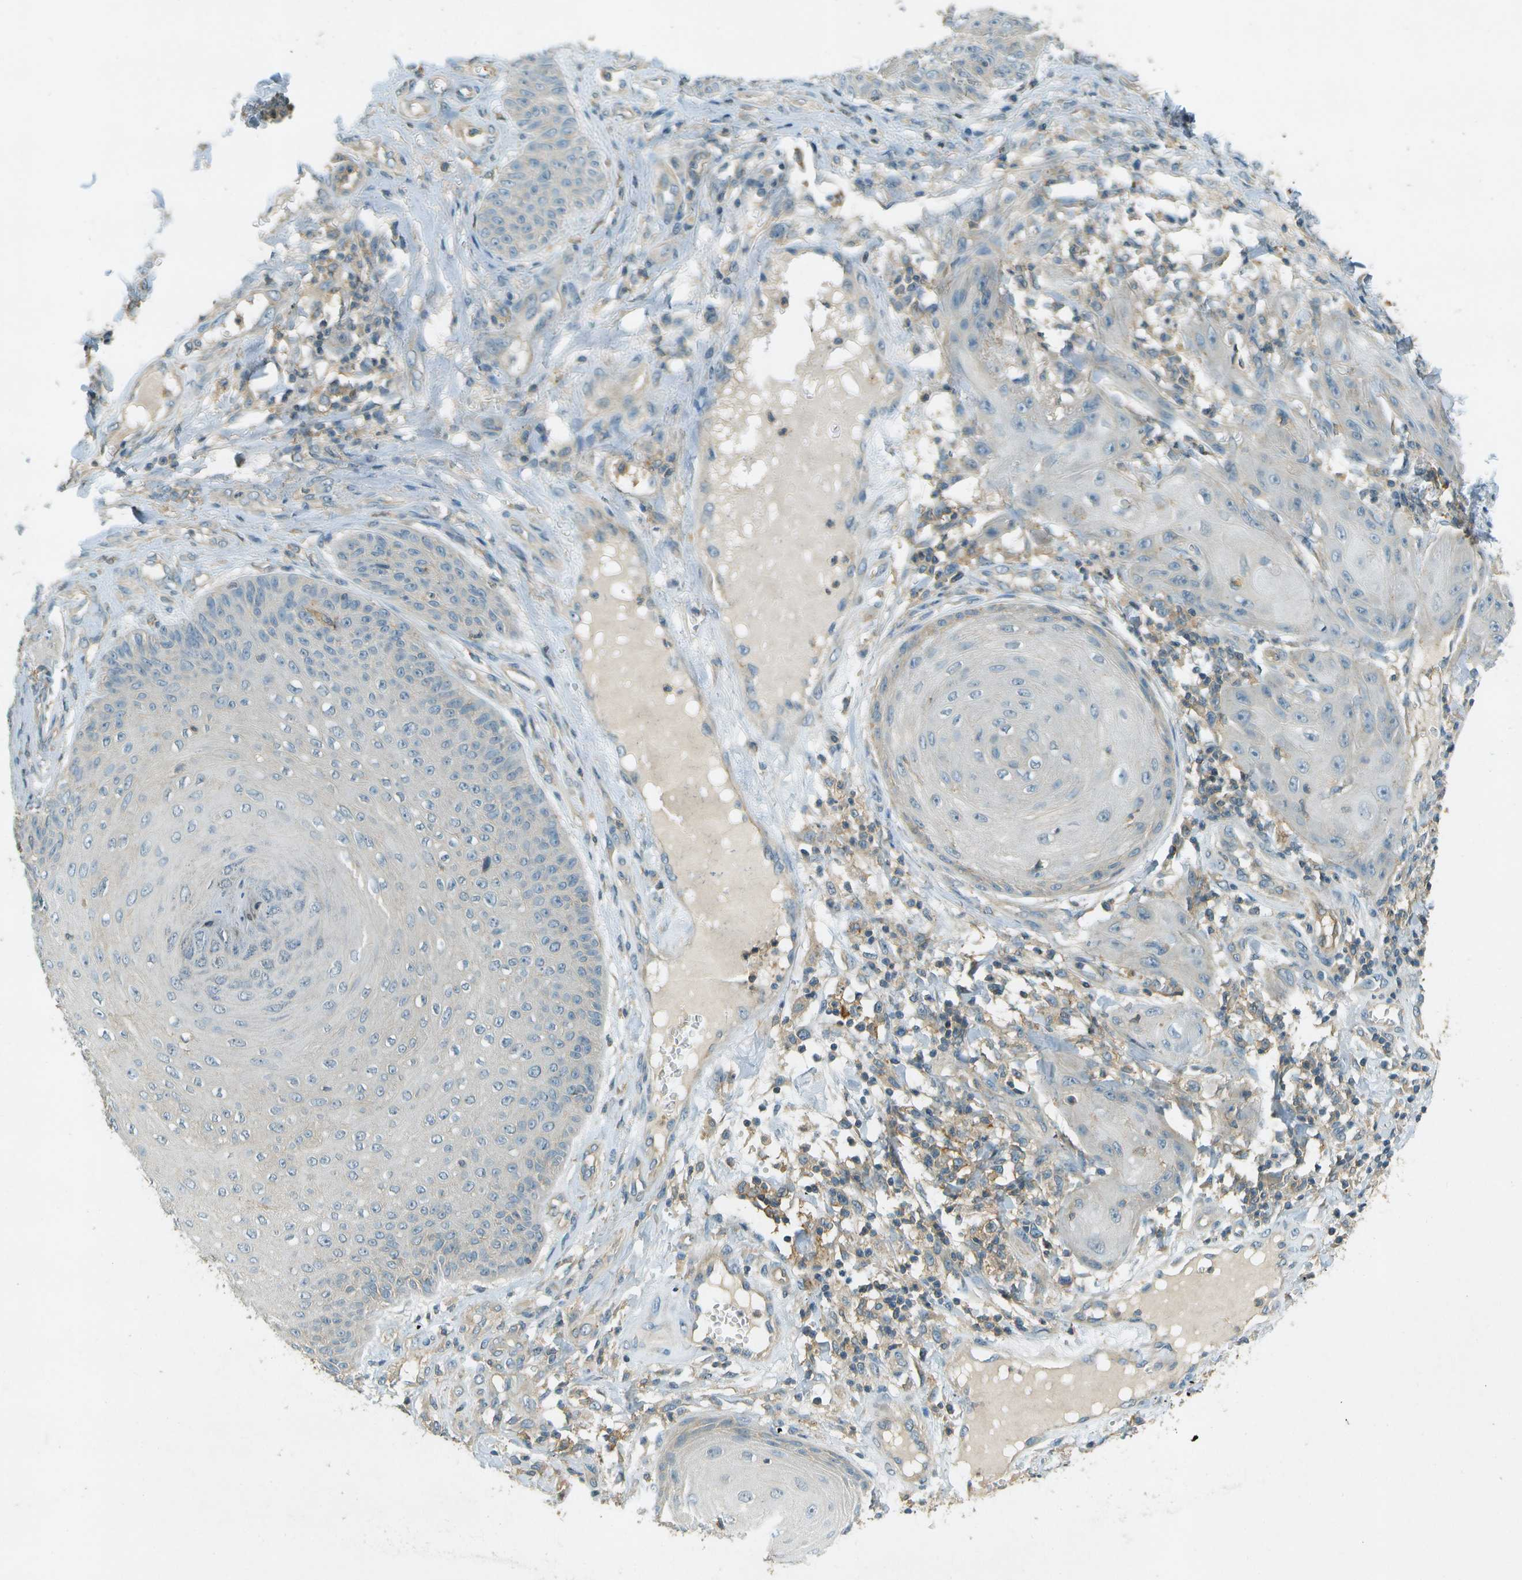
{"staining": {"intensity": "negative", "quantity": "none", "location": "none"}, "tissue": "skin cancer", "cell_type": "Tumor cells", "image_type": "cancer", "snomed": [{"axis": "morphology", "description": "Squamous cell carcinoma, NOS"}, {"axis": "topography", "description": "Skin"}], "caption": "A micrograph of skin squamous cell carcinoma stained for a protein displays no brown staining in tumor cells. (Brightfield microscopy of DAB immunohistochemistry (IHC) at high magnification).", "gene": "NUDT4", "patient": {"sex": "male", "age": 74}}